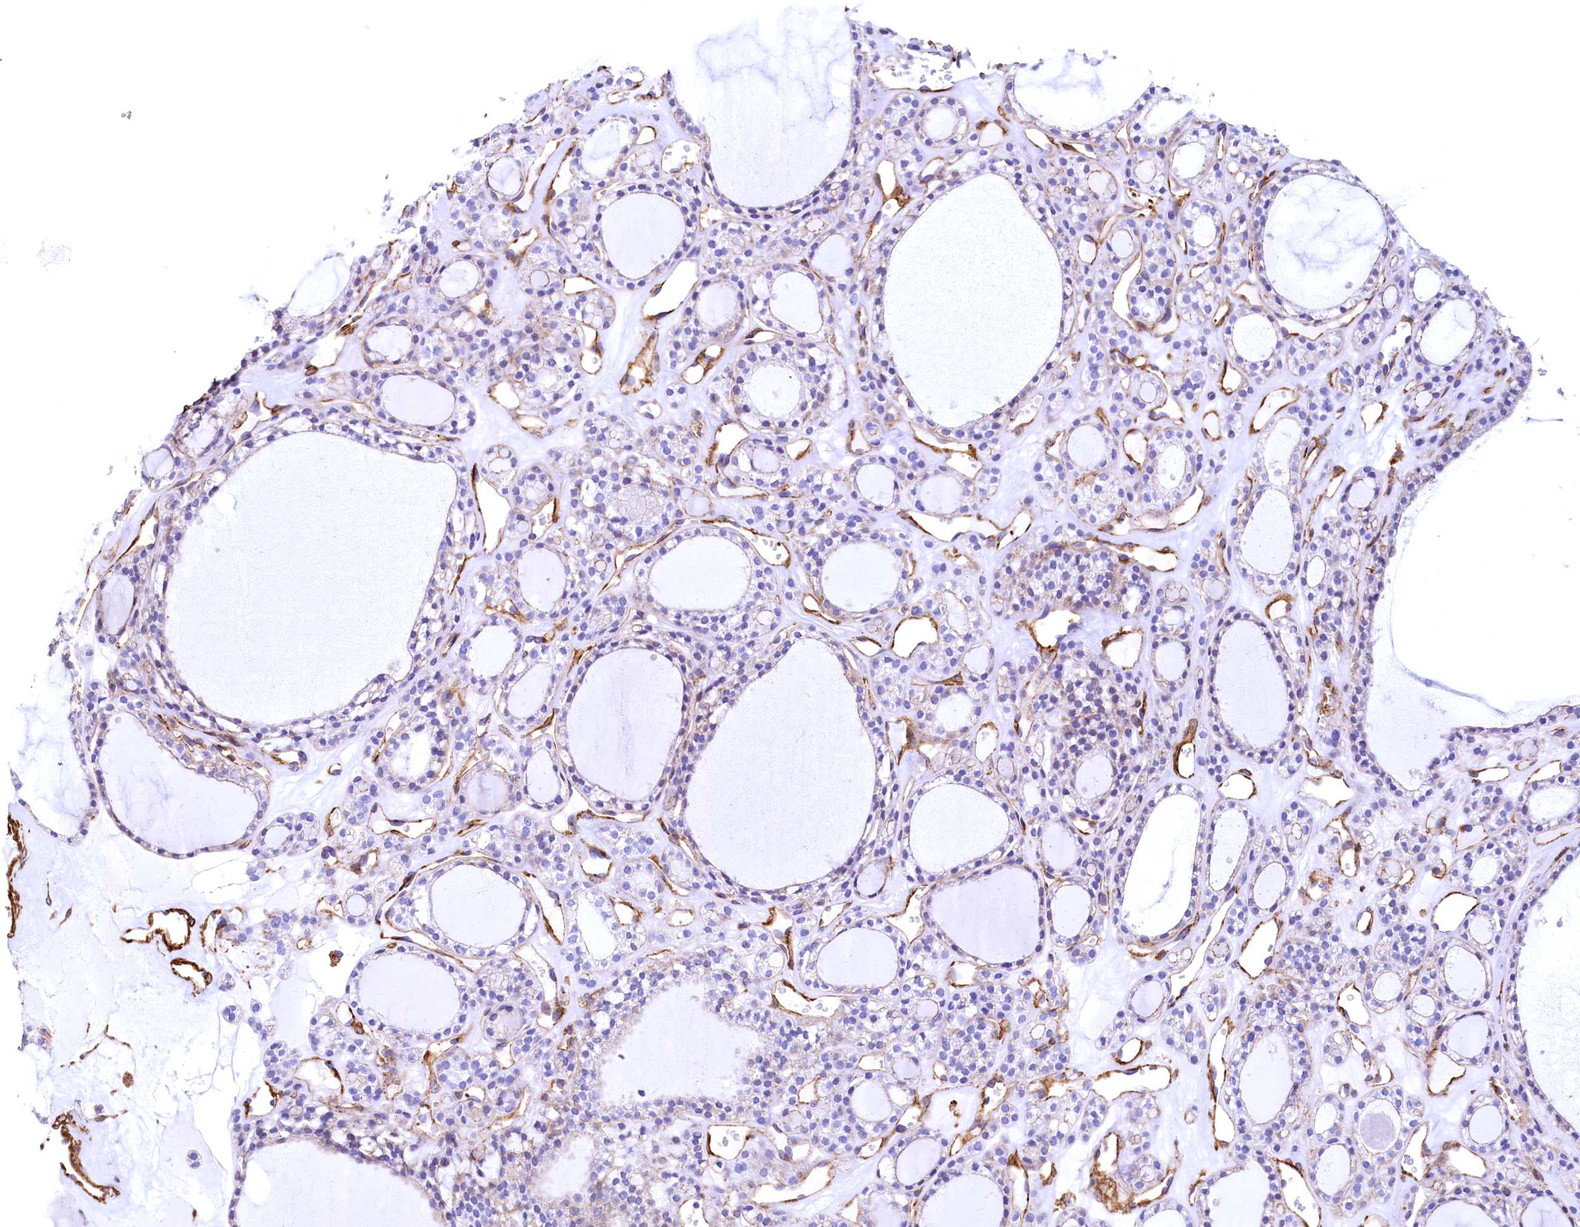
{"staining": {"intensity": "moderate", "quantity": "<25%", "location": "cytoplasmic/membranous"}, "tissue": "thyroid gland", "cell_type": "Glandular cells", "image_type": "normal", "snomed": [{"axis": "morphology", "description": "Normal tissue, NOS"}, {"axis": "topography", "description": "Thyroid gland"}], "caption": "Protein analysis of unremarkable thyroid gland exhibits moderate cytoplasmic/membranous staining in about <25% of glandular cells.", "gene": "THBS1", "patient": {"sex": "female", "age": 28}}